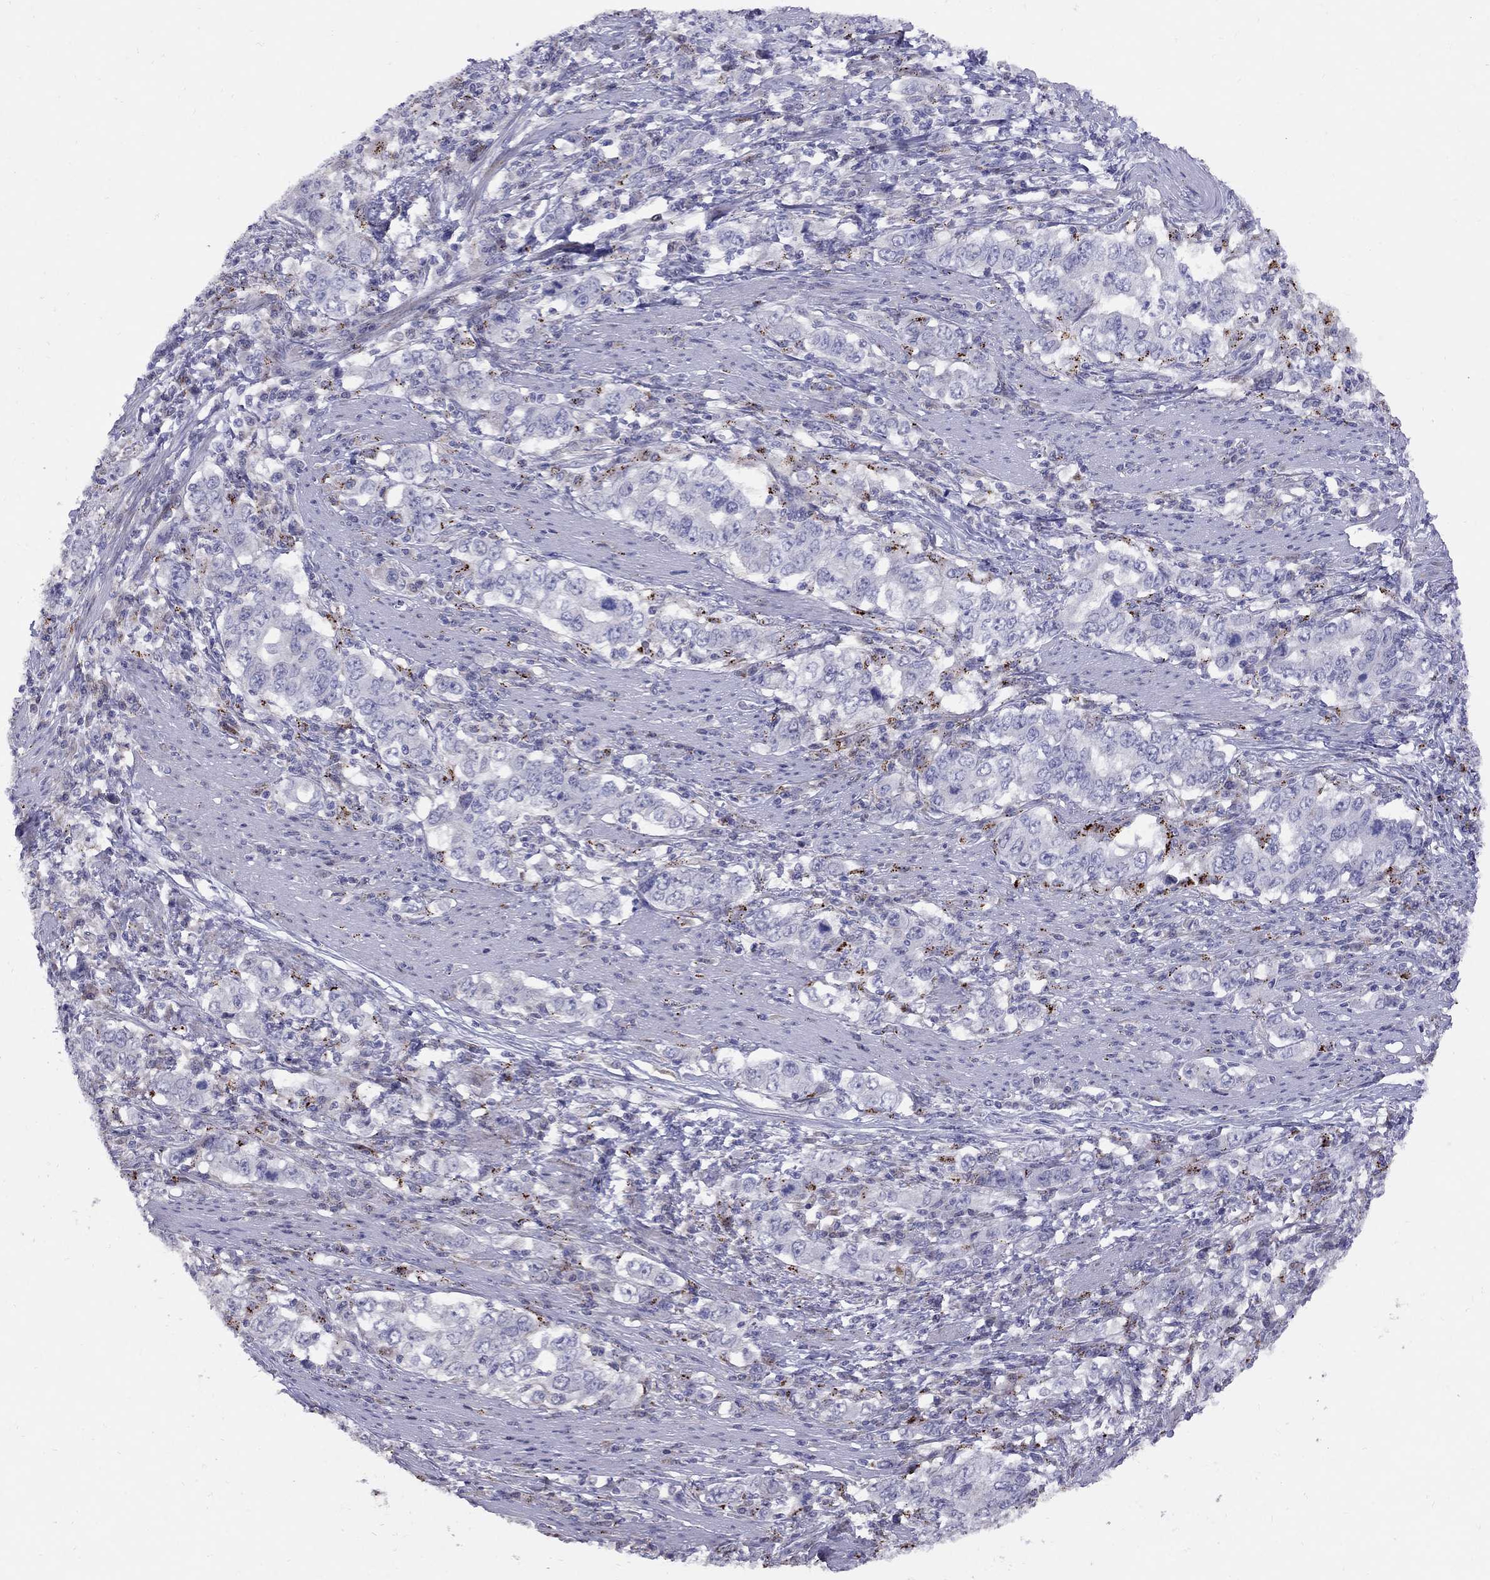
{"staining": {"intensity": "negative", "quantity": "none", "location": "none"}, "tissue": "stomach cancer", "cell_type": "Tumor cells", "image_type": "cancer", "snomed": [{"axis": "morphology", "description": "Adenocarcinoma, NOS"}, {"axis": "topography", "description": "Stomach, lower"}], "caption": "Adenocarcinoma (stomach) stained for a protein using IHC demonstrates no staining tumor cells.", "gene": "MAGEB4", "patient": {"sex": "female", "age": 72}}